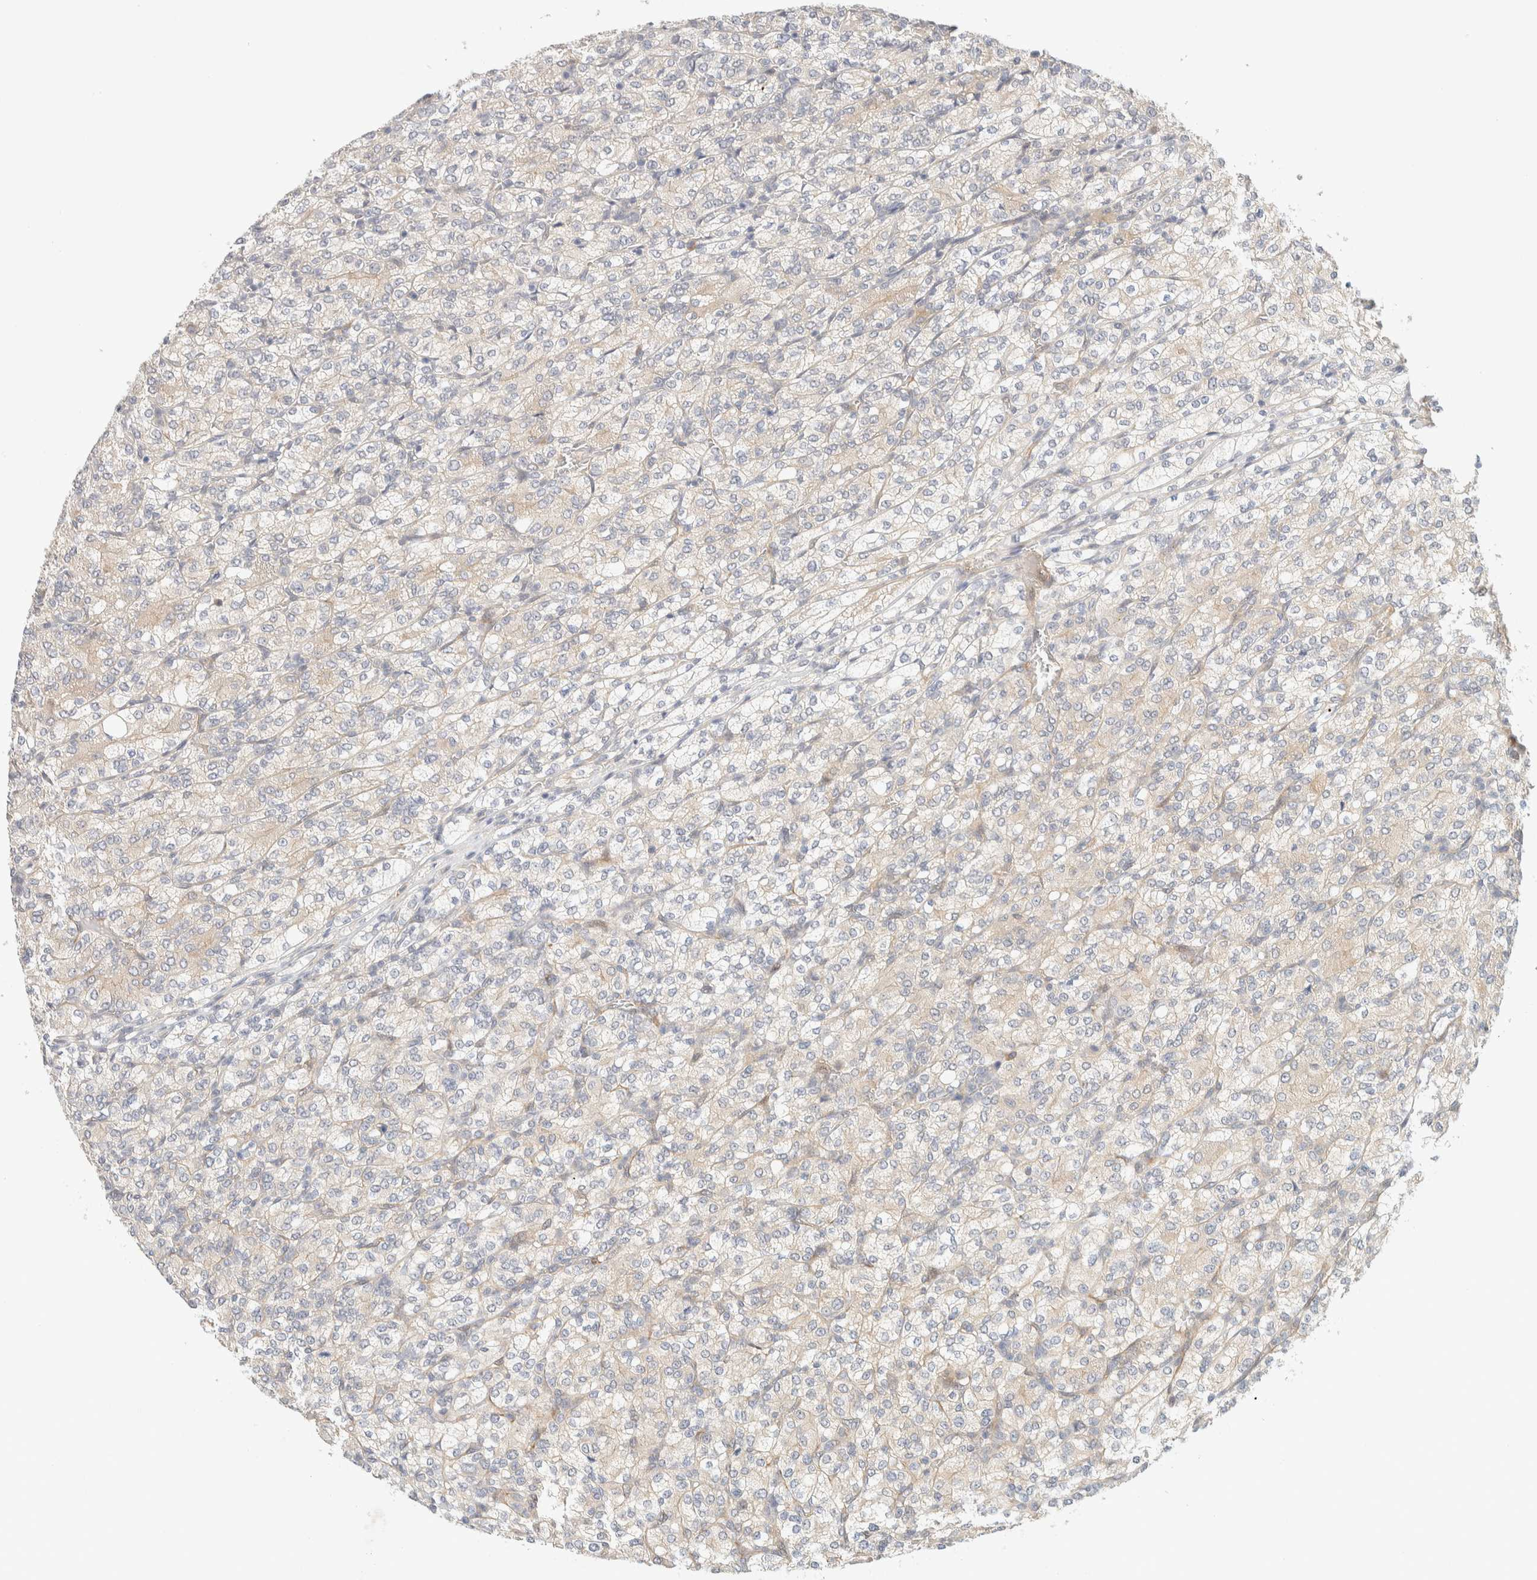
{"staining": {"intensity": "negative", "quantity": "none", "location": "none"}, "tissue": "renal cancer", "cell_type": "Tumor cells", "image_type": "cancer", "snomed": [{"axis": "morphology", "description": "Adenocarcinoma, NOS"}, {"axis": "topography", "description": "Kidney"}], "caption": "A high-resolution histopathology image shows immunohistochemistry staining of renal cancer (adenocarcinoma), which exhibits no significant expression in tumor cells.", "gene": "FAT1", "patient": {"sex": "male", "age": 77}}